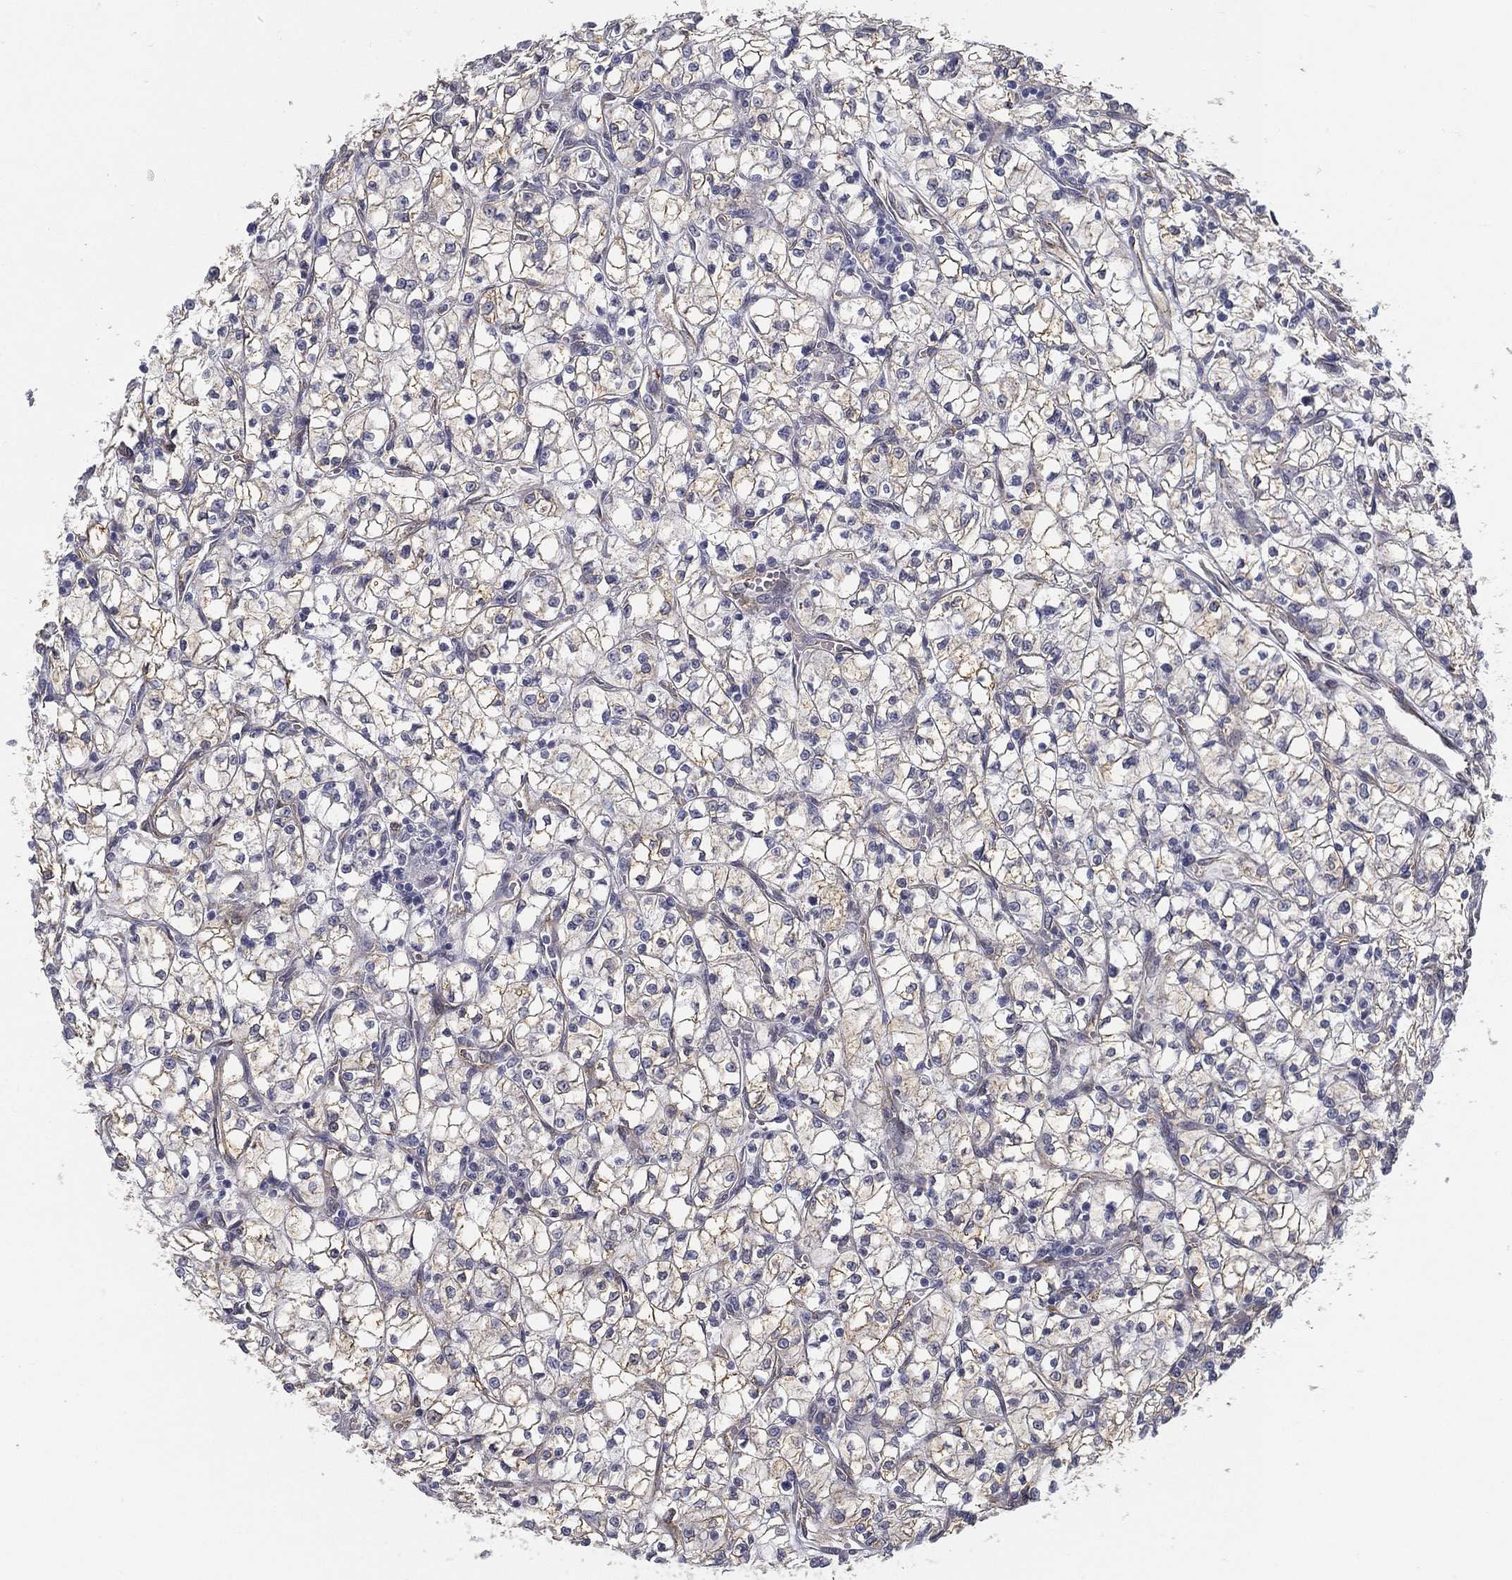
{"staining": {"intensity": "weak", "quantity": "25%-75%", "location": "cytoplasmic/membranous"}, "tissue": "renal cancer", "cell_type": "Tumor cells", "image_type": "cancer", "snomed": [{"axis": "morphology", "description": "Adenocarcinoma, NOS"}, {"axis": "topography", "description": "Kidney"}], "caption": "Tumor cells display low levels of weak cytoplasmic/membranous expression in approximately 25%-75% of cells in renal adenocarcinoma.", "gene": "LRRC56", "patient": {"sex": "female", "age": 64}}